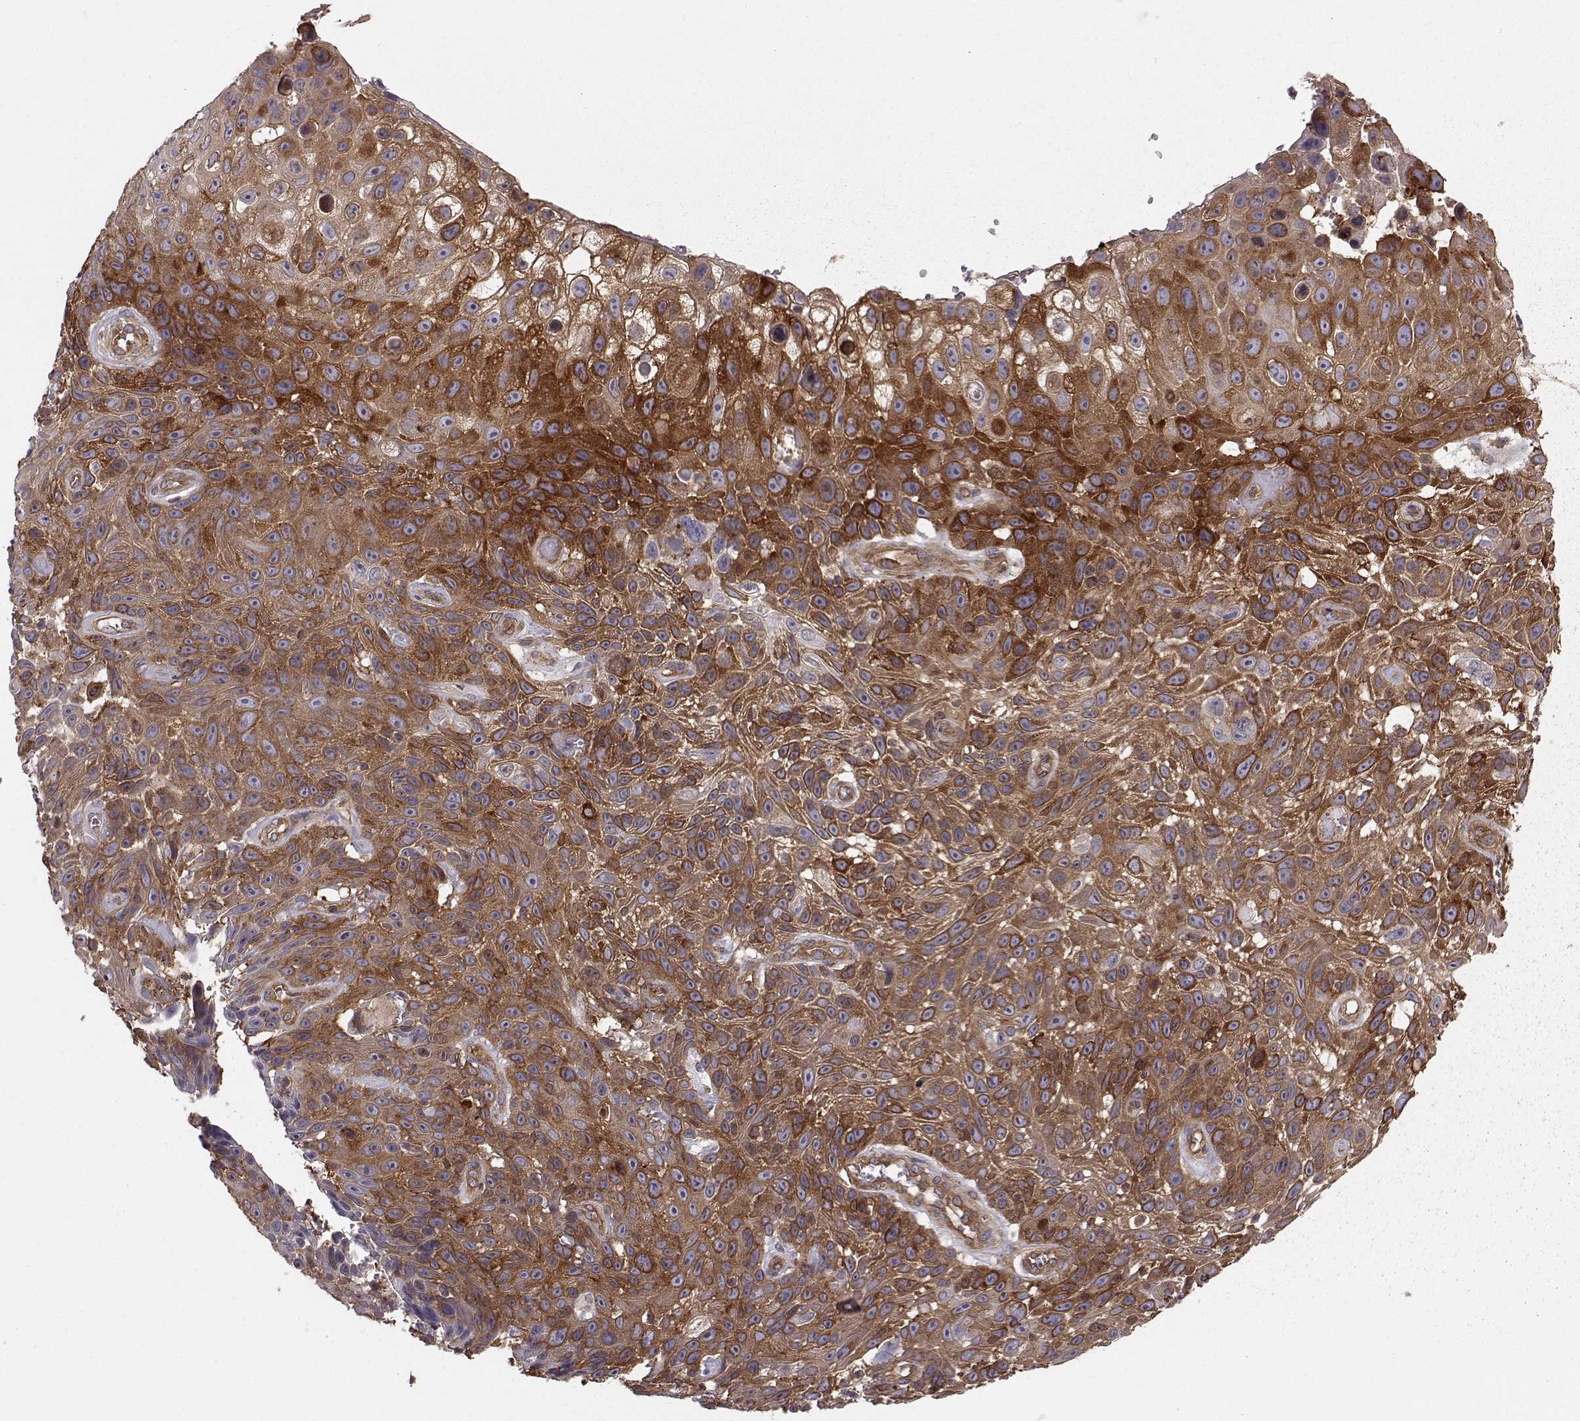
{"staining": {"intensity": "strong", "quantity": "25%-75%", "location": "cytoplasmic/membranous"}, "tissue": "skin cancer", "cell_type": "Tumor cells", "image_type": "cancer", "snomed": [{"axis": "morphology", "description": "Squamous cell carcinoma, NOS"}, {"axis": "topography", "description": "Skin"}], "caption": "A brown stain highlights strong cytoplasmic/membranous positivity of a protein in human skin cancer tumor cells.", "gene": "RABGAP1", "patient": {"sex": "male", "age": 82}}